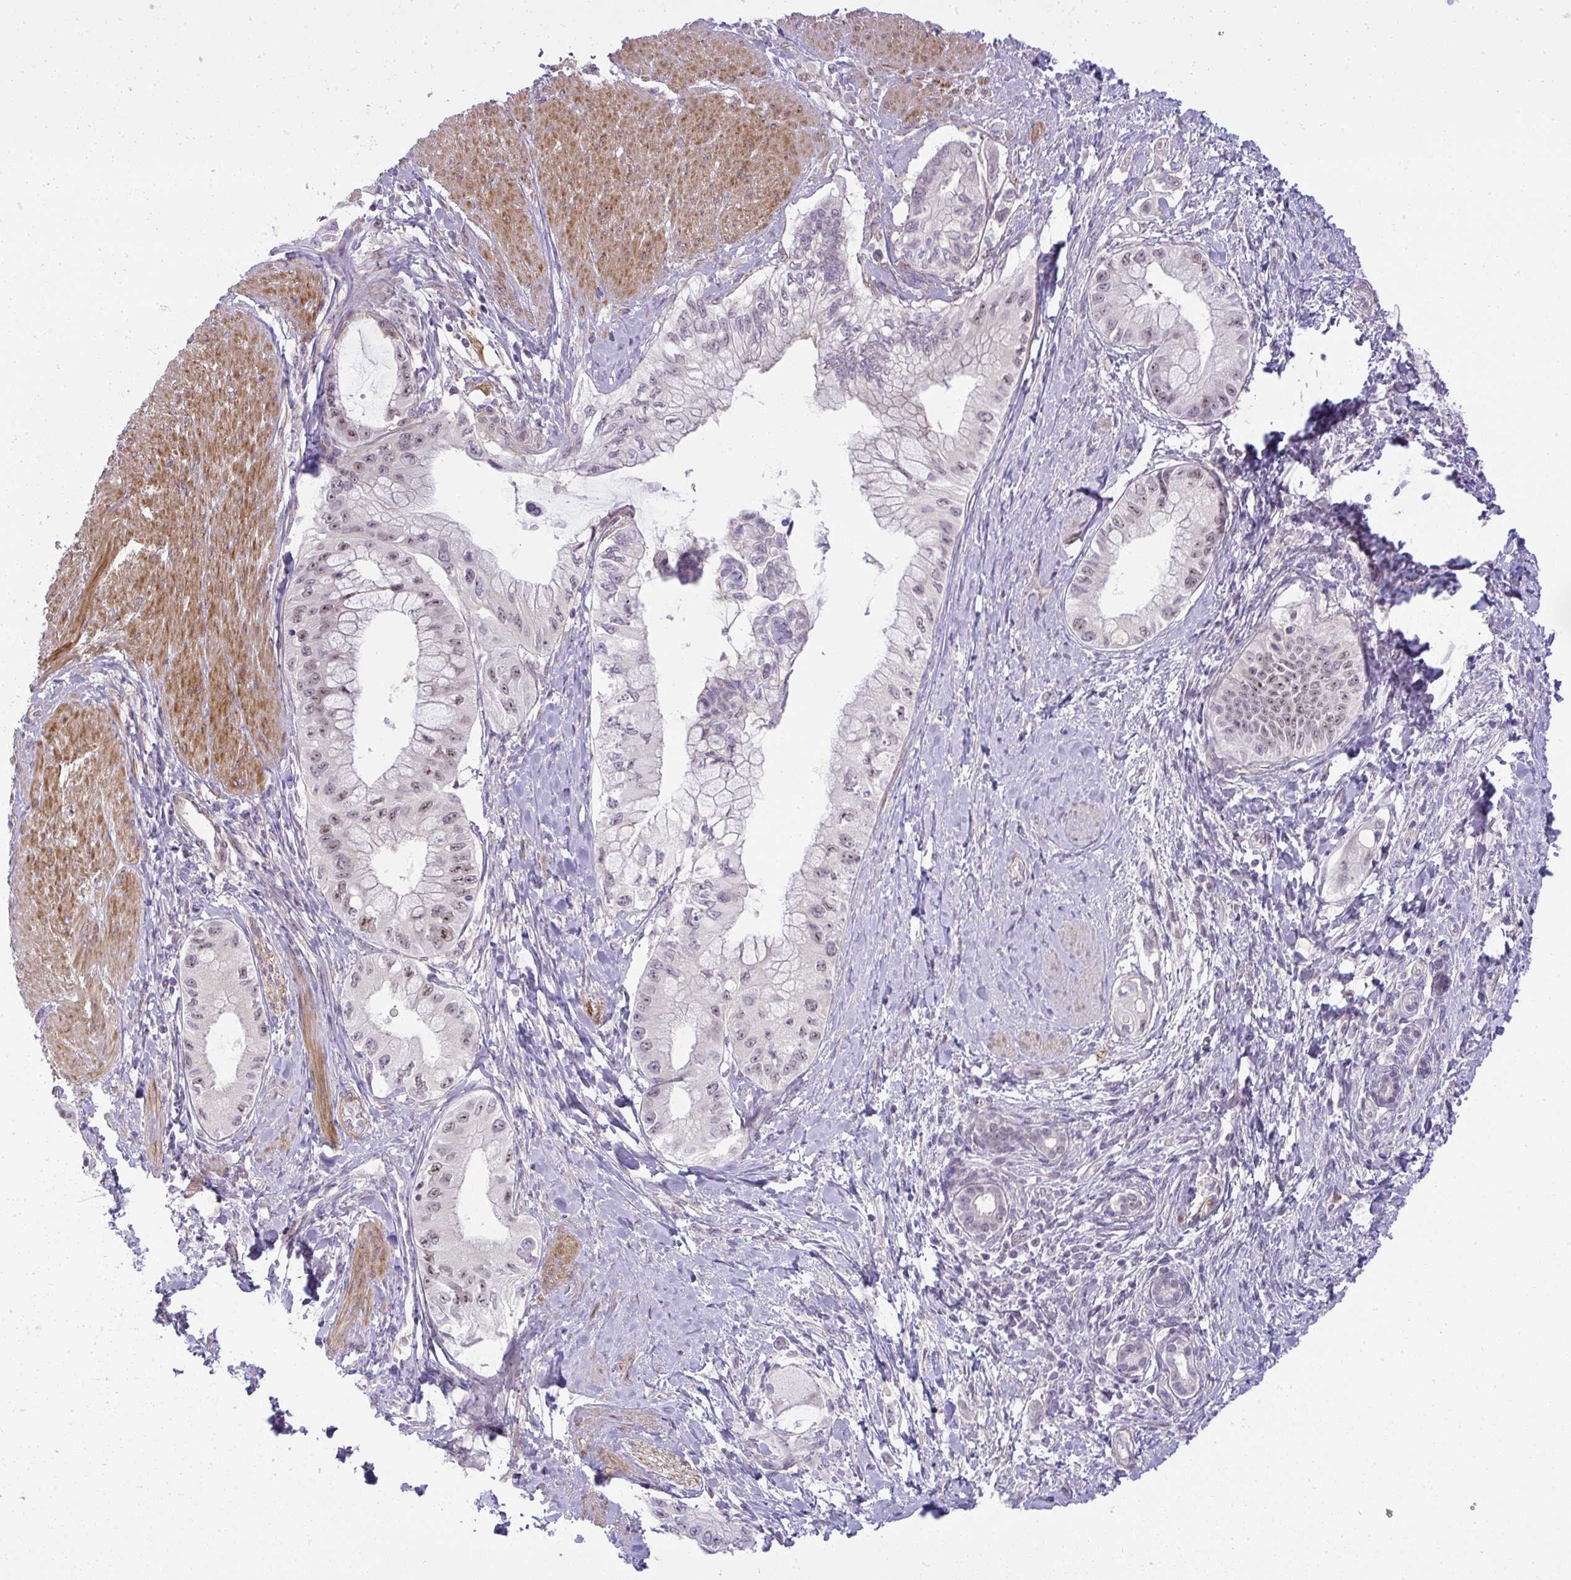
{"staining": {"intensity": "moderate", "quantity": "<25%", "location": "nuclear"}, "tissue": "pancreatic cancer", "cell_type": "Tumor cells", "image_type": "cancer", "snomed": [{"axis": "morphology", "description": "Adenocarcinoma, NOS"}, {"axis": "topography", "description": "Pancreas"}], "caption": "Moderate nuclear positivity for a protein is present in about <25% of tumor cells of pancreatic cancer using immunohistochemistry (IHC).", "gene": "DZIP1", "patient": {"sex": "male", "age": 48}}